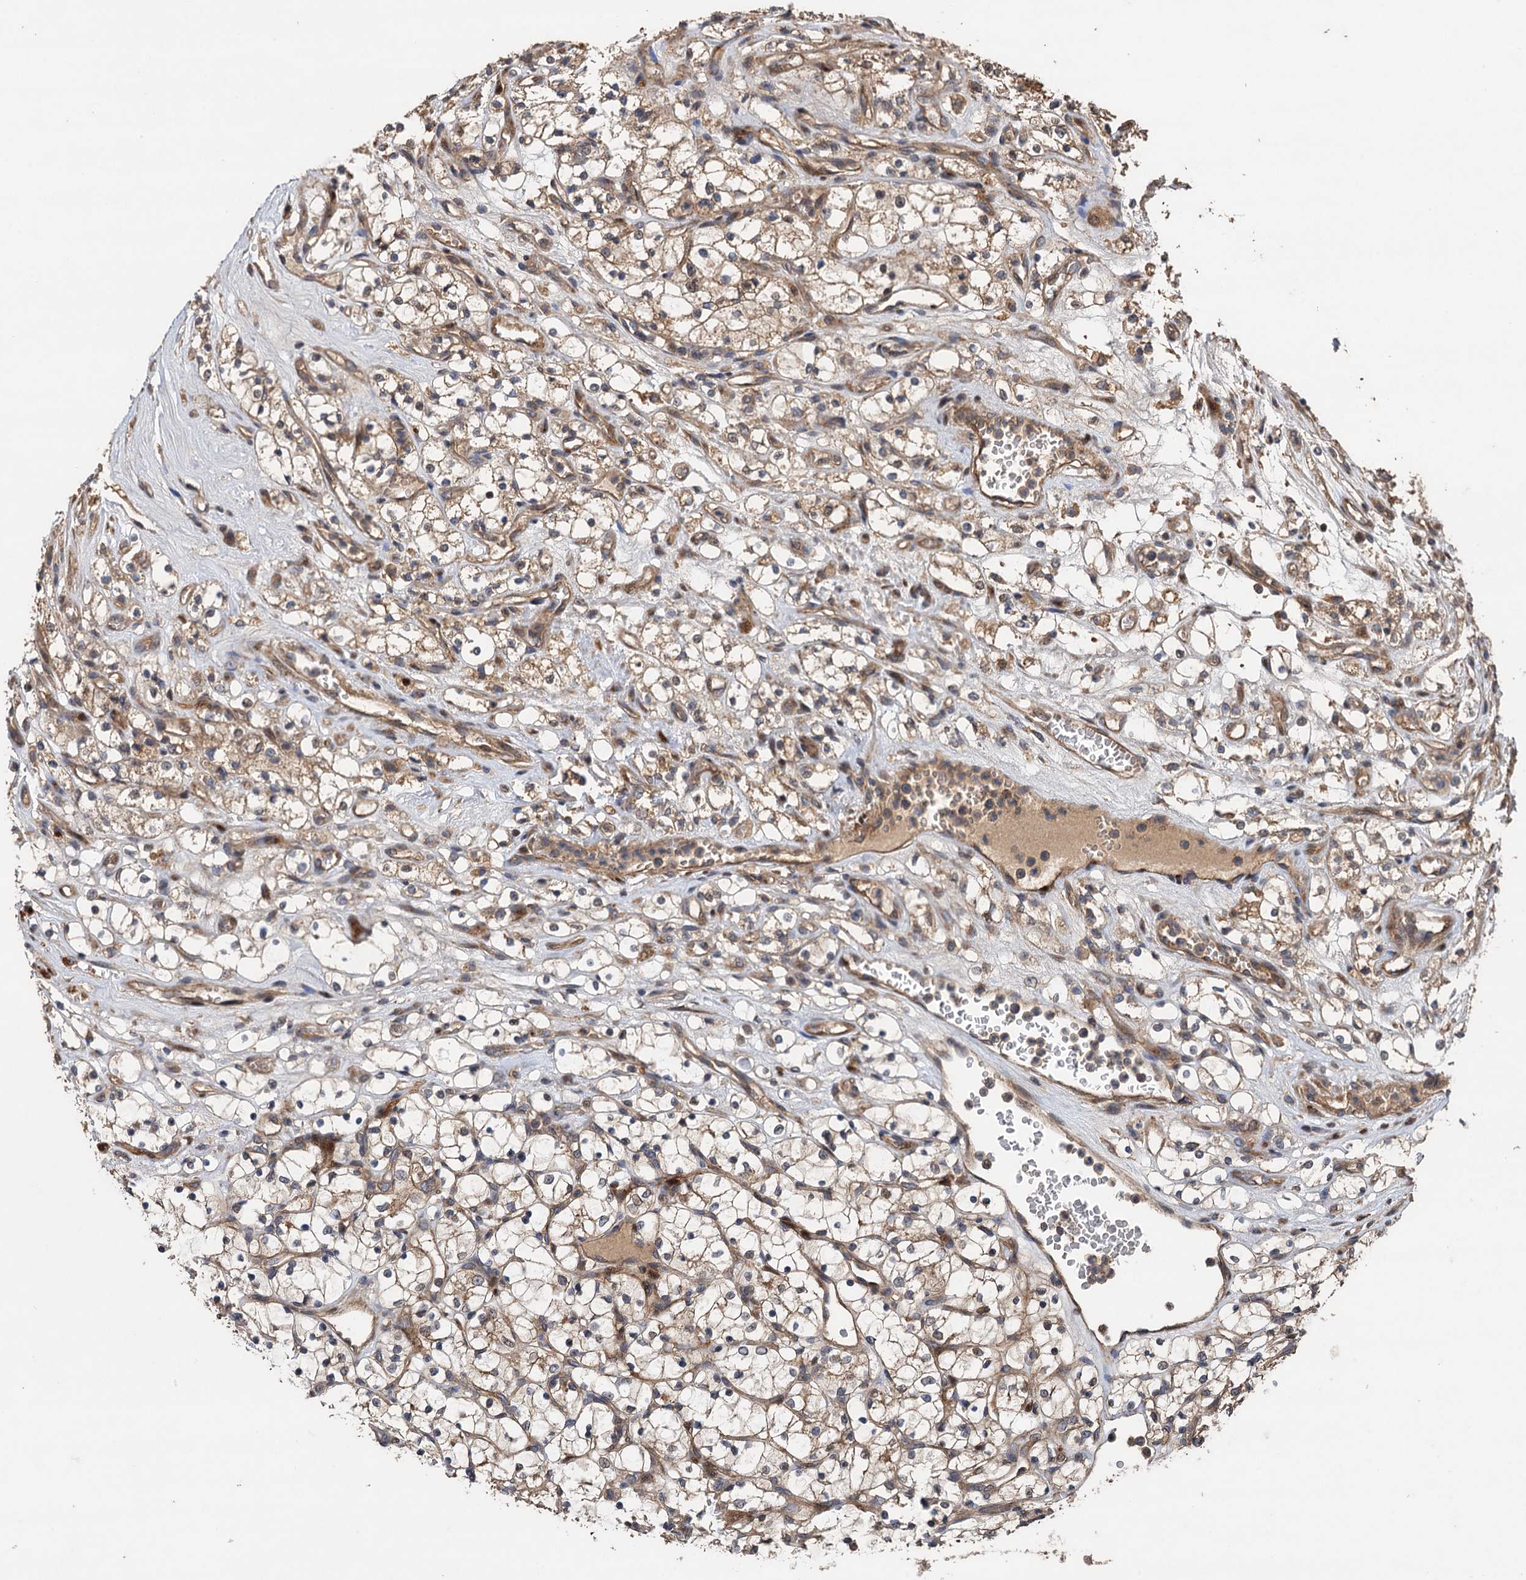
{"staining": {"intensity": "weak", "quantity": ">75%", "location": "cytoplasmic/membranous"}, "tissue": "renal cancer", "cell_type": "Tumor cells", "image_type": "cancer", "snomed": [{"axis": "morphology", "description": "Adenocarcinoma, NOS"}, {"axis": "topography", "description": "Kidney"}], "caption": "Human renal cancer (adenocarcinoma) stained for a protein (brown) shows weak cytoplasmic/membranous positive expression in about >75% of tumor cells.", "gene": "TMEM39B", "patient": {"sex": "female", "age": 69}}